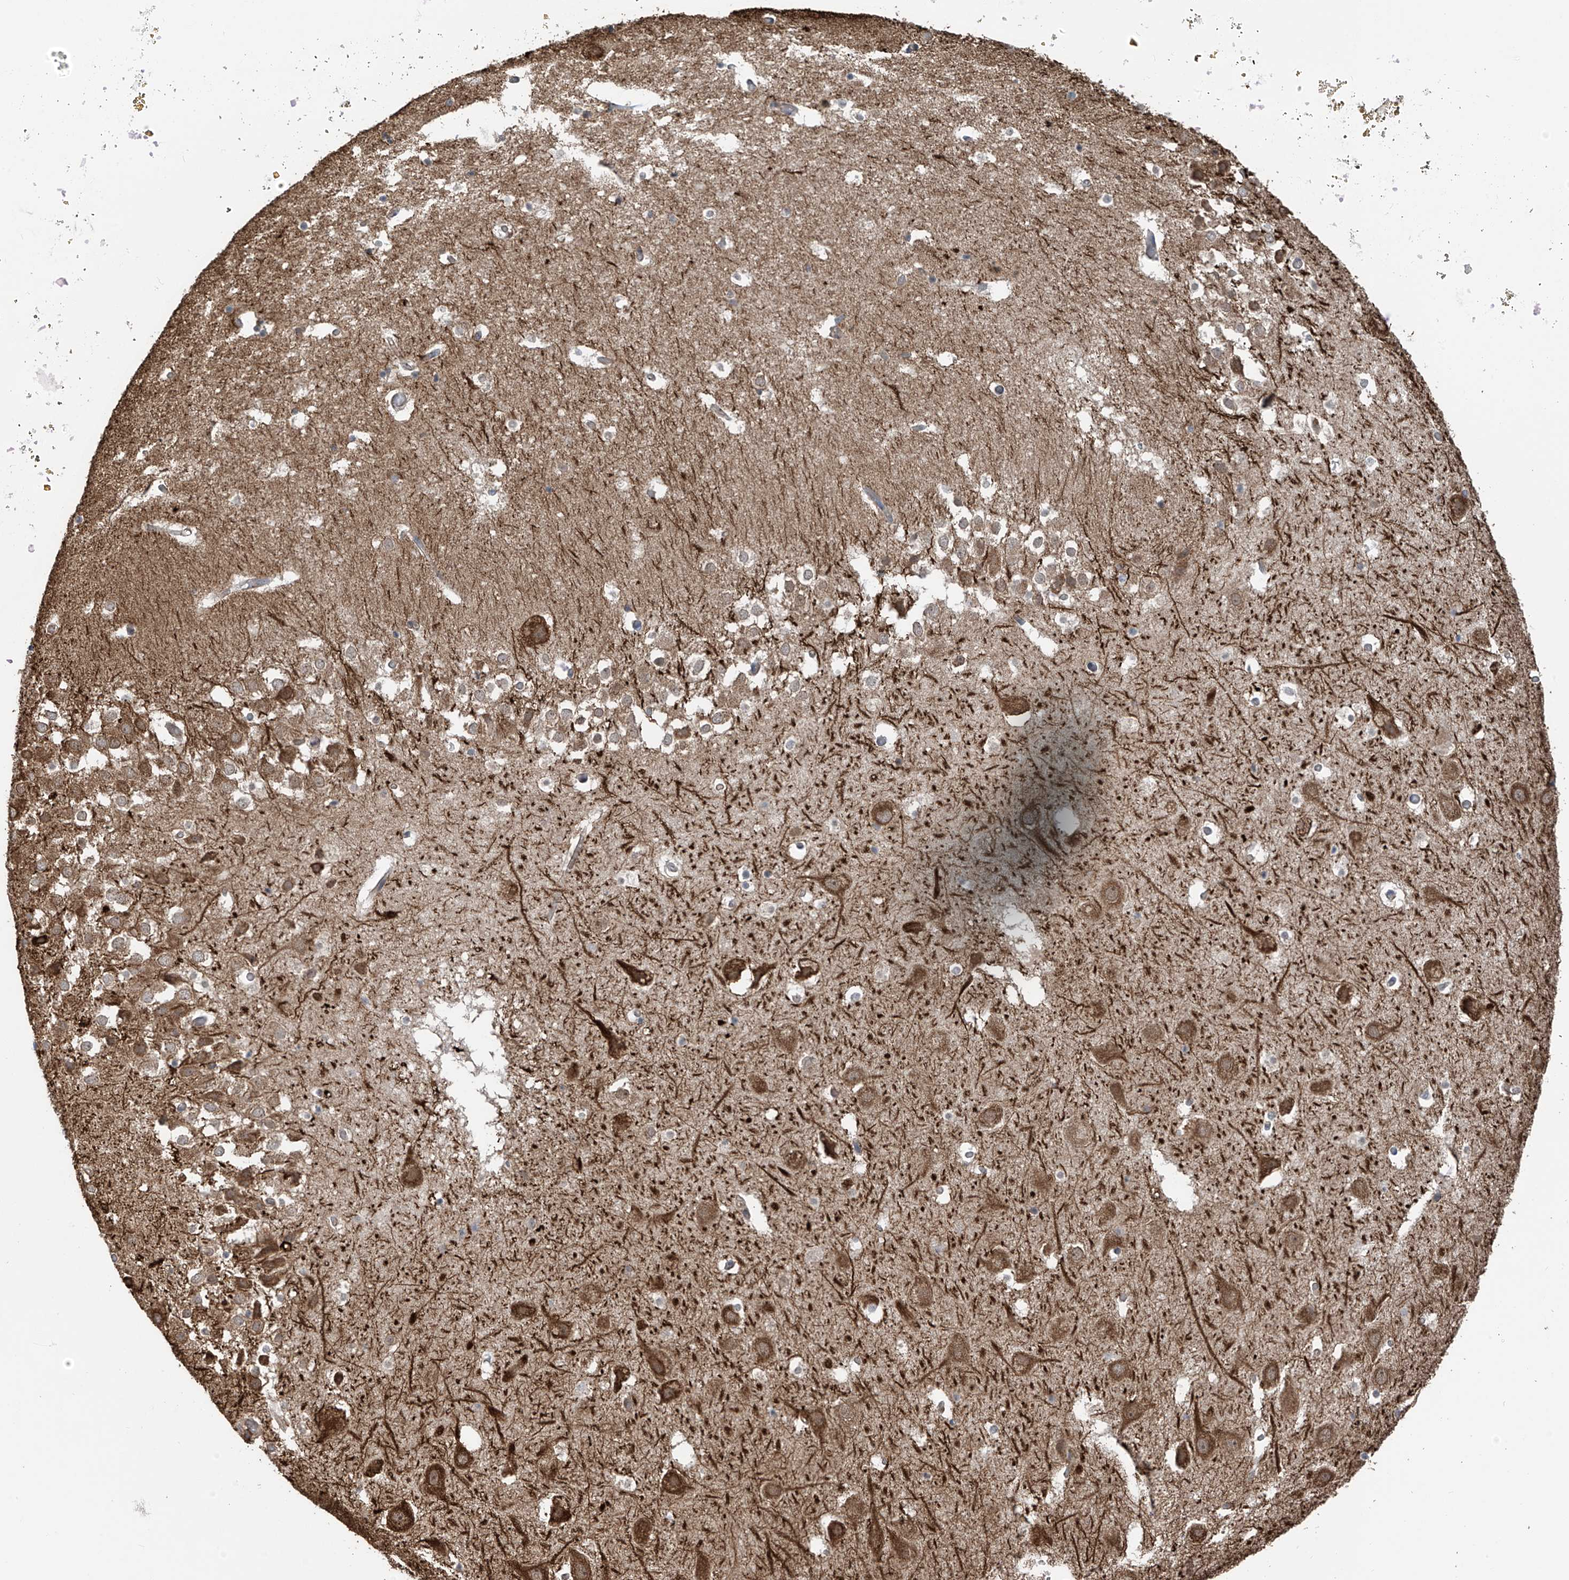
{"staining": {"intensity": "negative", "quantity": "none", "location": "none"}, "tissue": "hippocampus", "cell_type": "Glial cells", "image_type": "normal", "snomed": [{"axis": "morphology", "description": "Normal tissue, NOS"}, {"axis": "topography", "description": "Hippocampus"}], "caption": "This is an IHC image of unremarkable hippocampus. There is no expression in glial cells.", "gene": "ZNF189", "patient": {"sex": "female", "age": 52}}